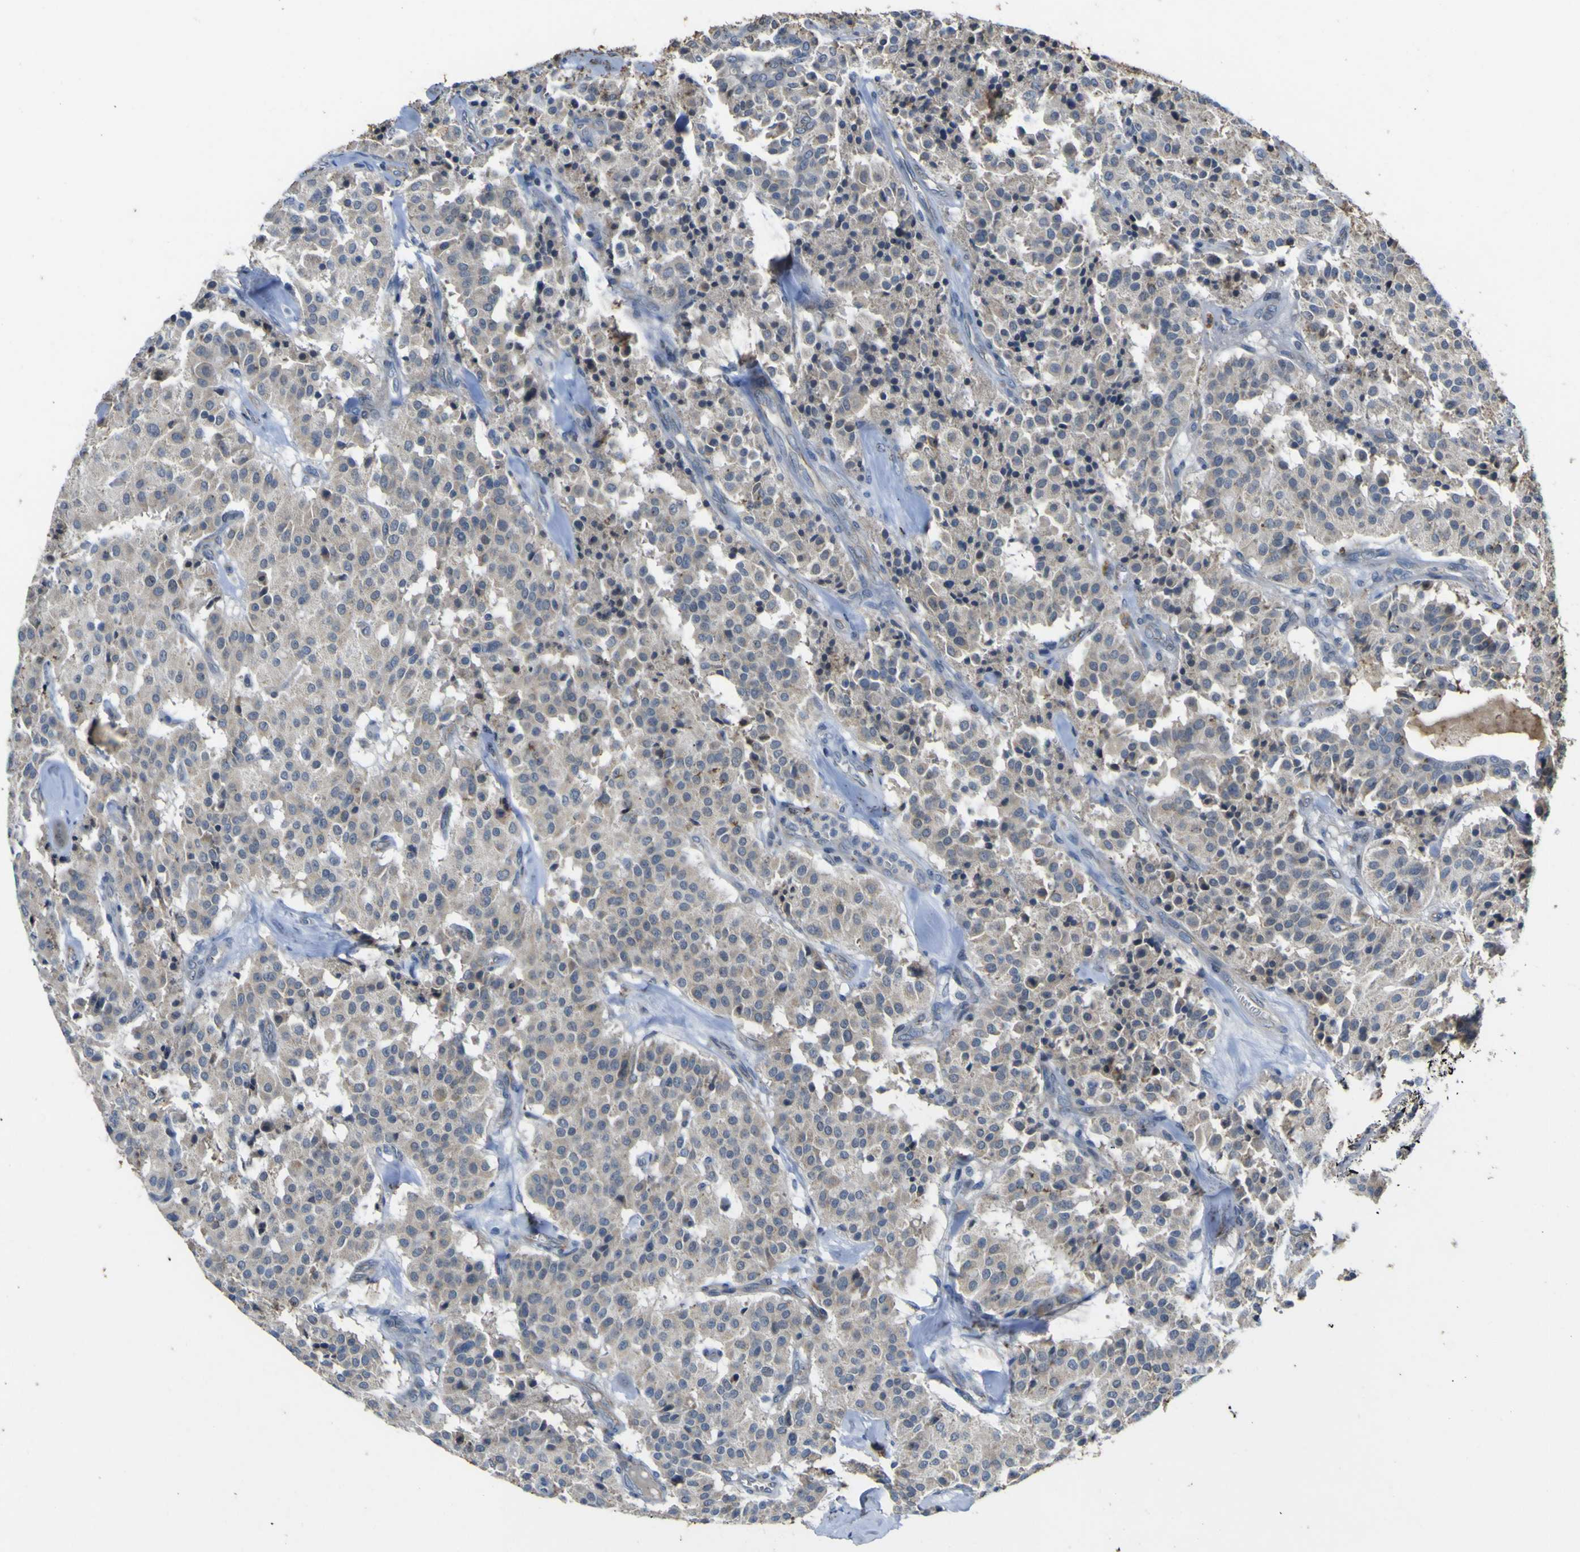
{"staining": {"intensity": "weak", "quantity": "<25%", "location": "cytoplasmic/membranous"}, "tissue": "carcinoid", "cell_type": "Tumor cells", "image_type": "cancer", "snomed": [{"axis": "morphology", "description": "Carcinoid, malignant, NOS"}, {"axis": "topography", "description": "Lung"}], "caption": "IHC photomicrograph of neoplastic tissue: human carcinoid stained with DAB (3,3'-diaminobenzidine) displays no significant protein staining in tumor cells.", "gene": "LDLR", "patient": {"sex": "male", "age": 30}}